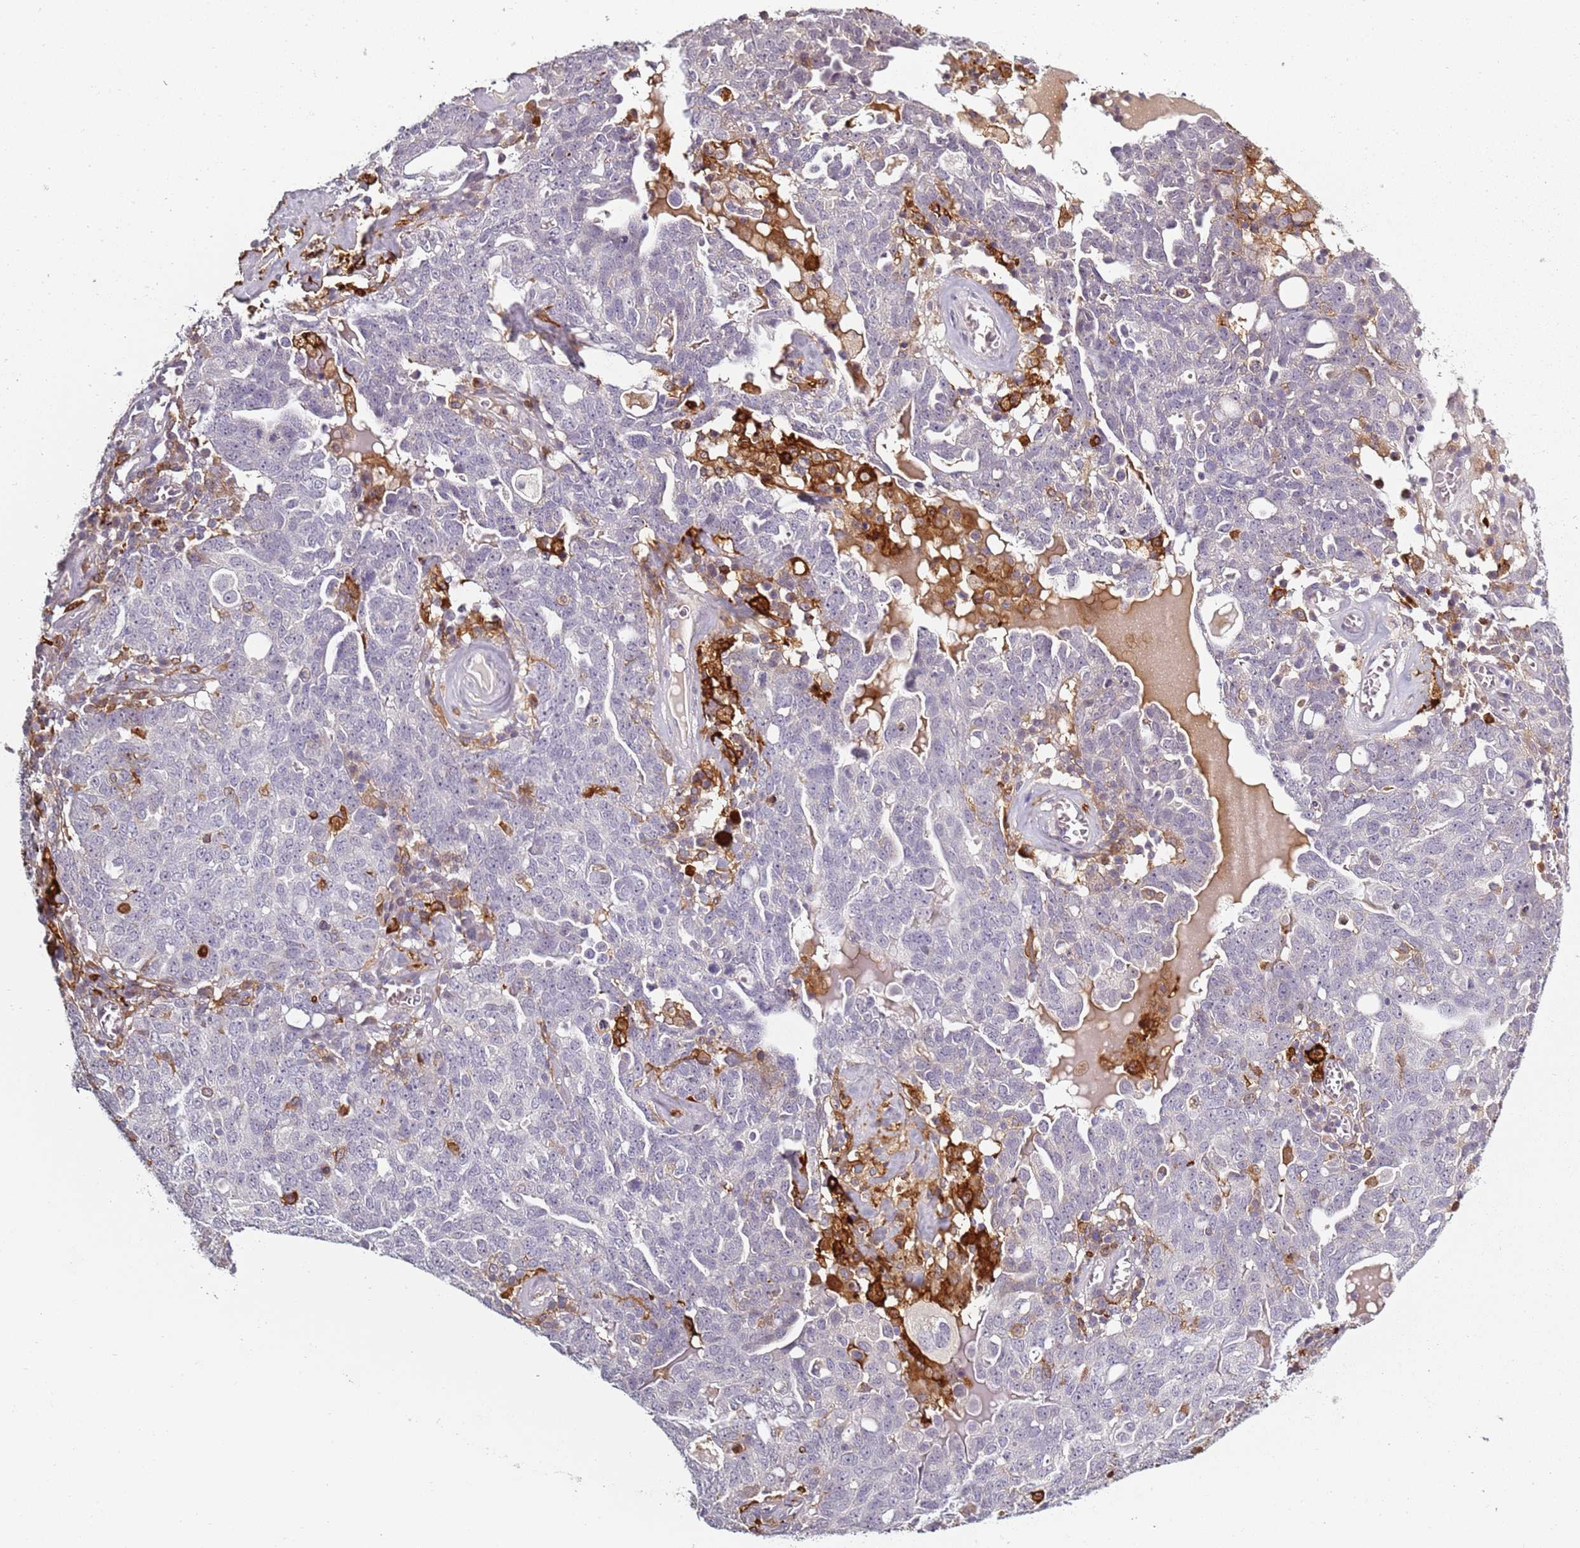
{"staining": {"intensity": "negative", "quantity": "none", "location": "none"}, "tissue": "ovarian cancer", "cell_type": "Tumor cells", "image_type": "cancer", "snomed": [{"axis": "morphology", "description": "Carcinoma, endometroid"}, {"axis": "topography", "description": "Ovary"}], "caption": "The image exhibits no significant expression in tumor cells of ovarian endometroid carcinoma.", "gene": "CC2D2B", "patient": {"sex": "female", "age": 62}}